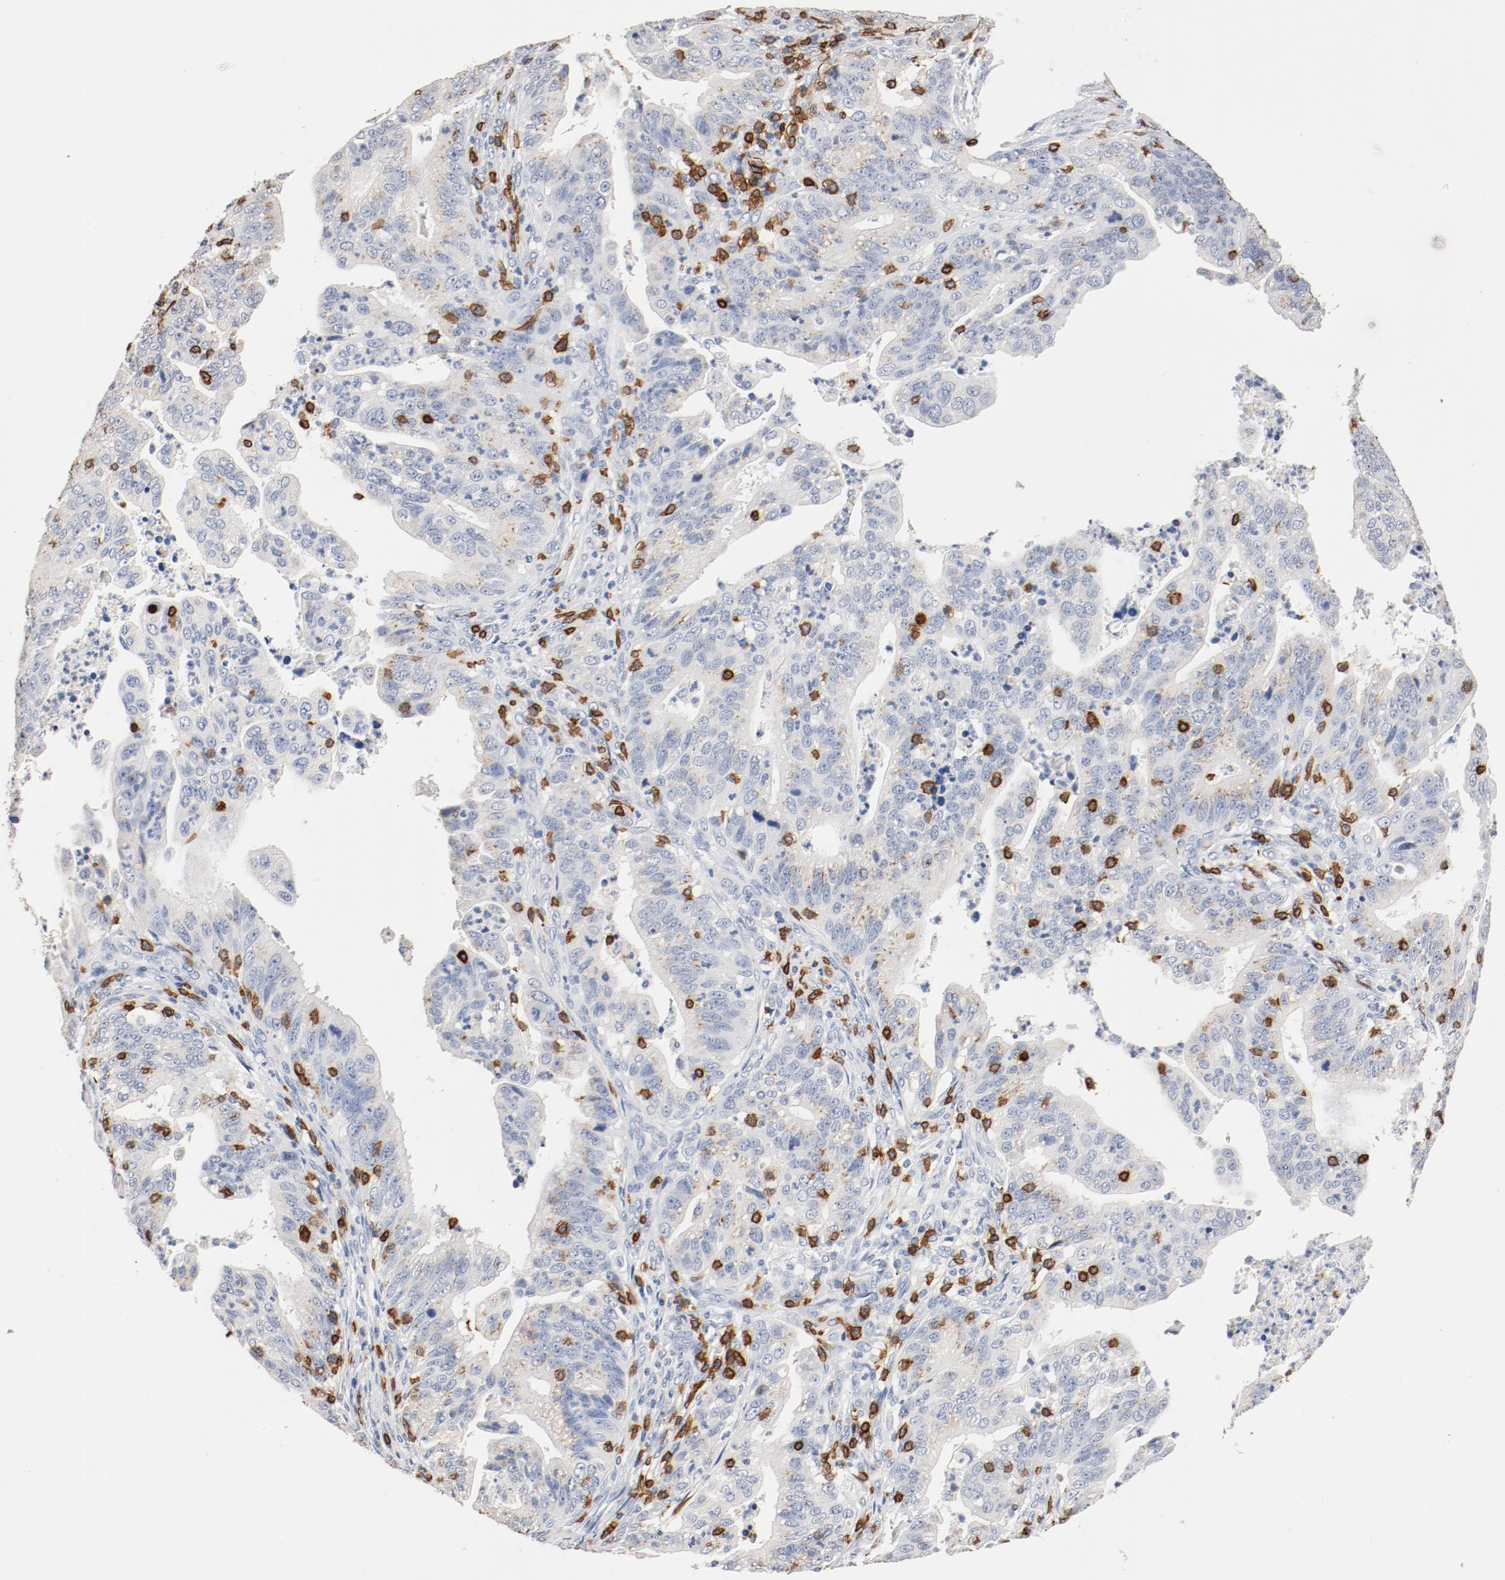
{"staining": {"intensity": "negative", "quantity": "none", "location": "none"}, "tissue": "stomach cancer", "cell_type": "Tumor cells", "image_type": "cancer", "snomed": [{"axis": "morphology", "description": "Adenocarcinoma, NOS"}, {"axis": "topography", "description": "Stomach, upper"}], "caption": "DAB immunohistochemical staining of stomach cancer exhibits no significant expression in tumor cells.", "gene": "CD247", "patient": {"sex": "female", "age": 50}}